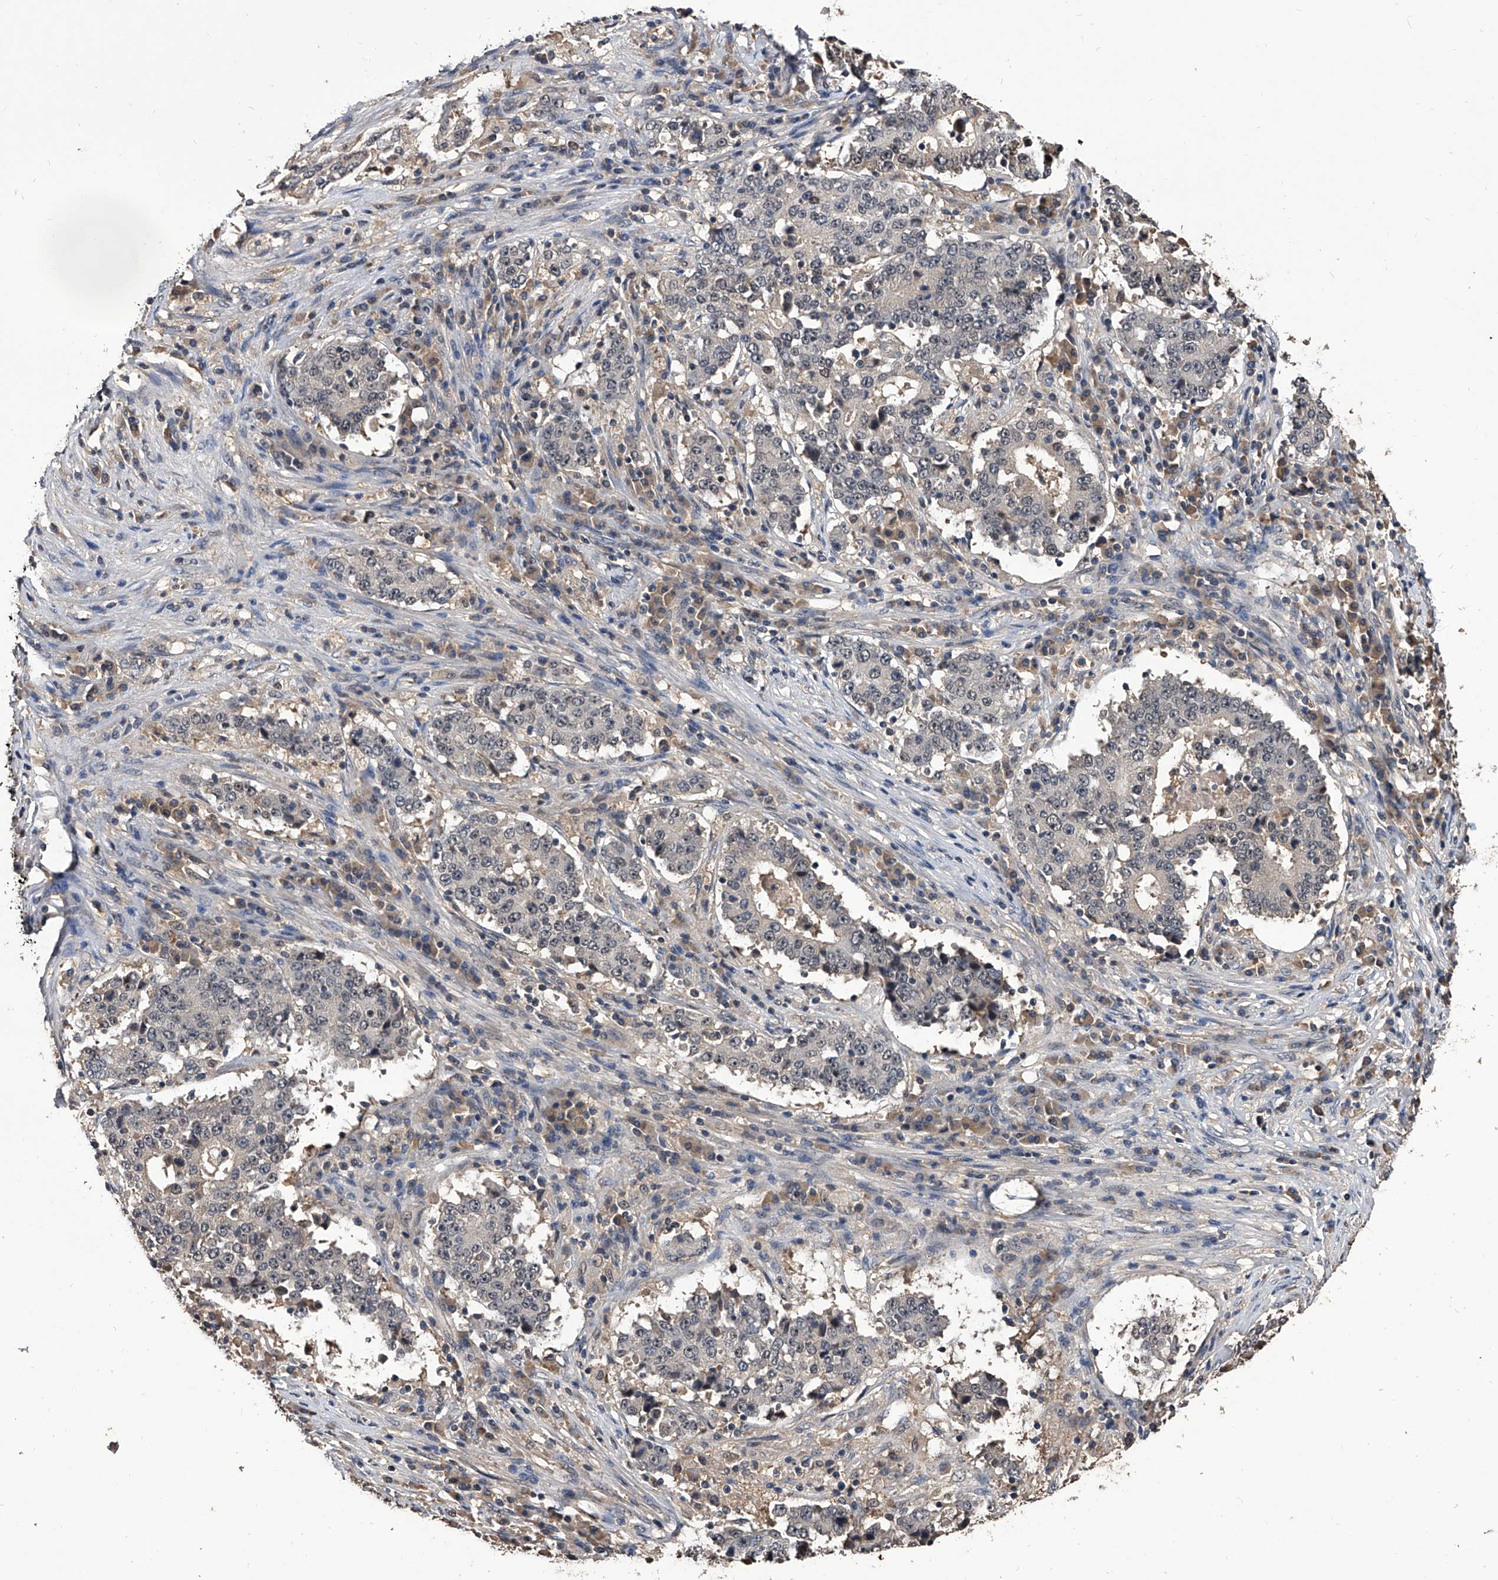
{"staining": {"intensity": "negative", "quantity": "none", "location": "none"}, "tissue": "stomach cancer", "cell_type": "Tumor cells", "image_type": "cancer", "snomed": [{"axis": "morphology", "description": "Adenocarcinoma, NOS"}, {"axis": "topography", "description": "Stomach"}], "caption": "Histopathology image shows no significant protein positivity in tumor cells of stomach cancer.", "gene": "EFCAB7", "patient": {"sex": "male", "age": 59}}